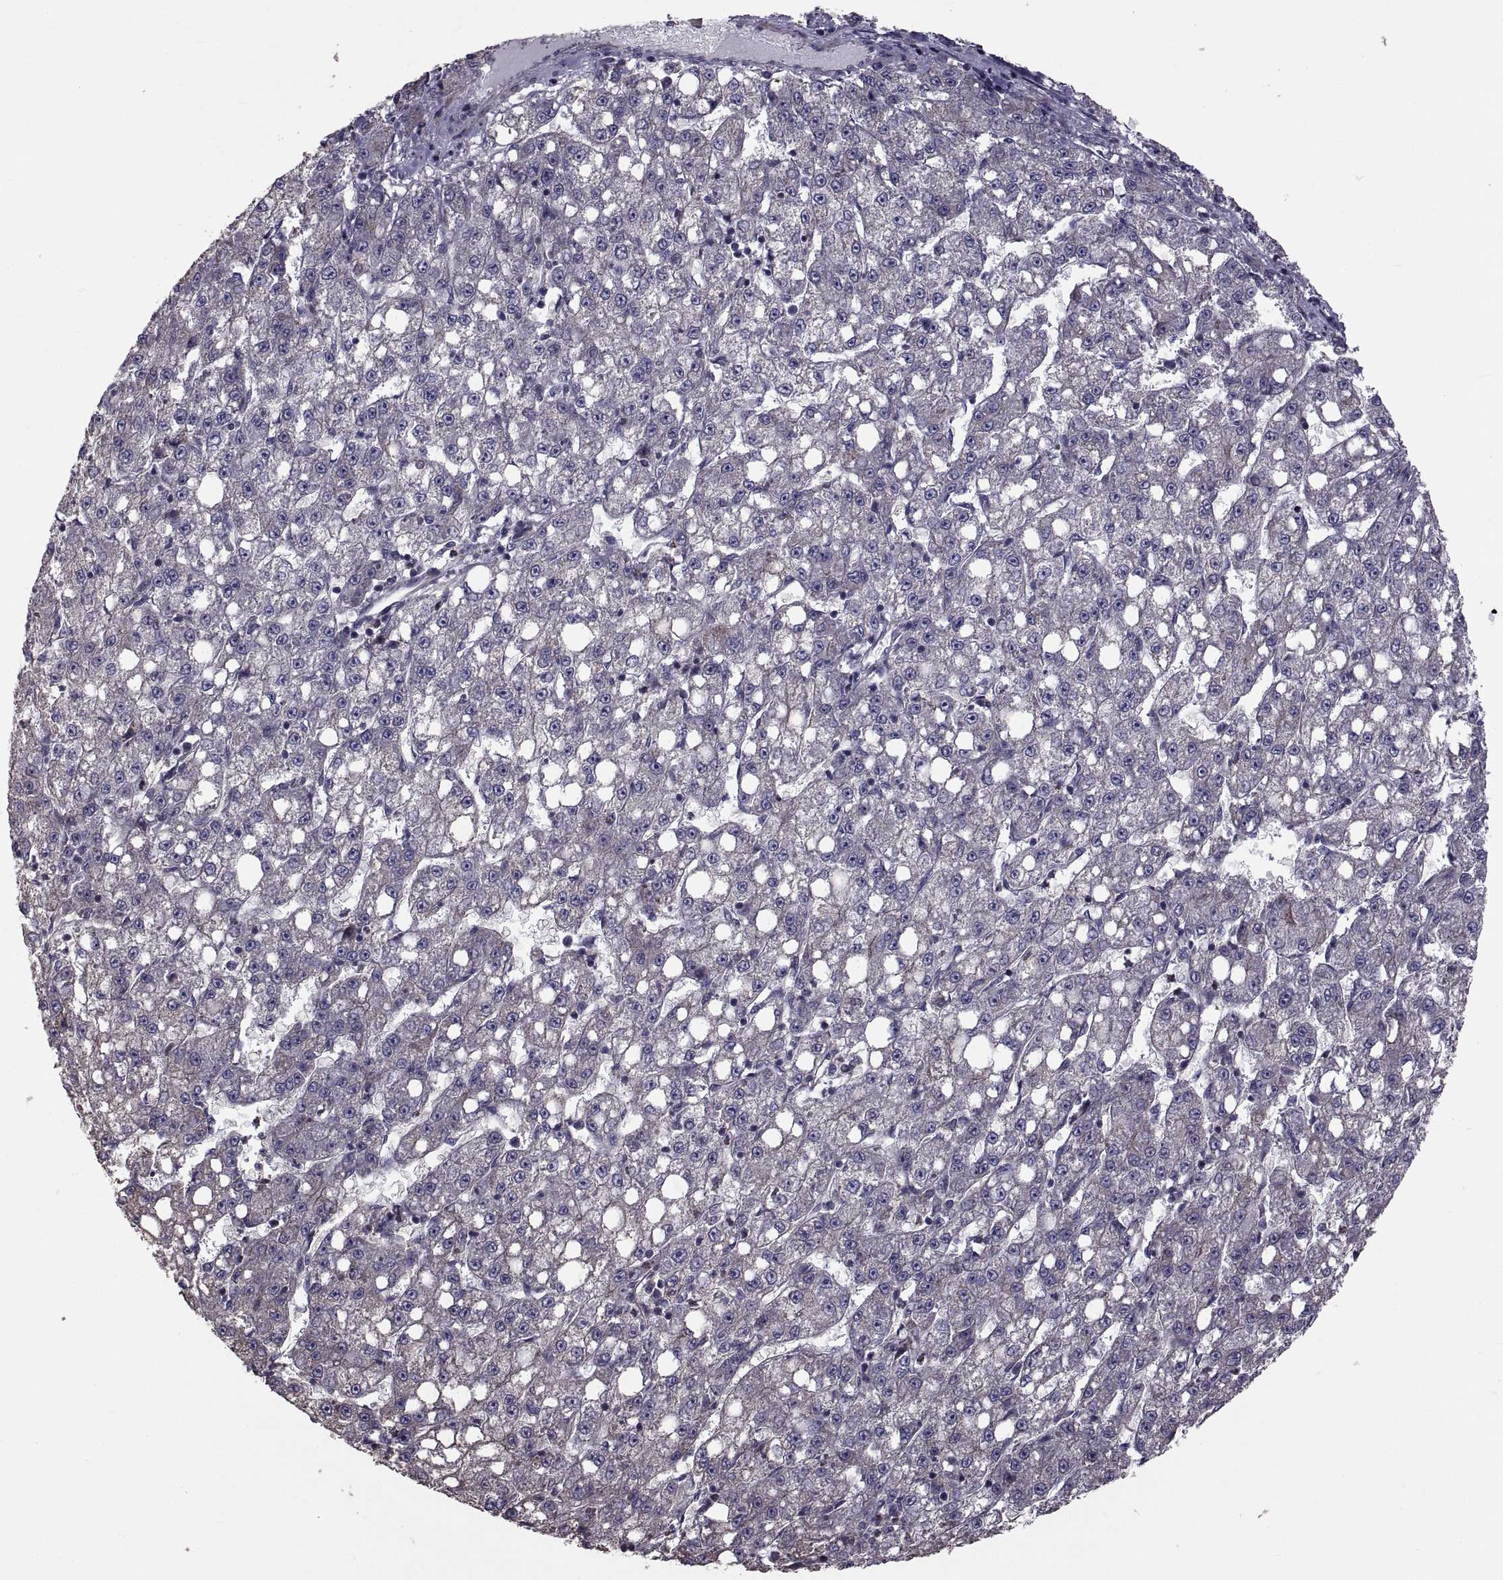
{"staining": {"intensity": "negative", "quantity": "none", "location": "none"}, "tissue": "liver cancer", "cell_type": "Tumor cells", "image_type": "cancer", "snomed": [{"axis": "morphology", "description": "Carcinoma, Hepatocellular, NOS"}, {"axis": "topography", "description": "Liver"}], "caption": "Immunohistochemistry (IHC) image of neoplastic tissue: human liver cancer stained with DAB (3,3'-diaminobenzidine) demonstrates no significant protein positivity in tumor cells.", "gene": "PMM2", "patient": {"sex": "female", "age": 65}}